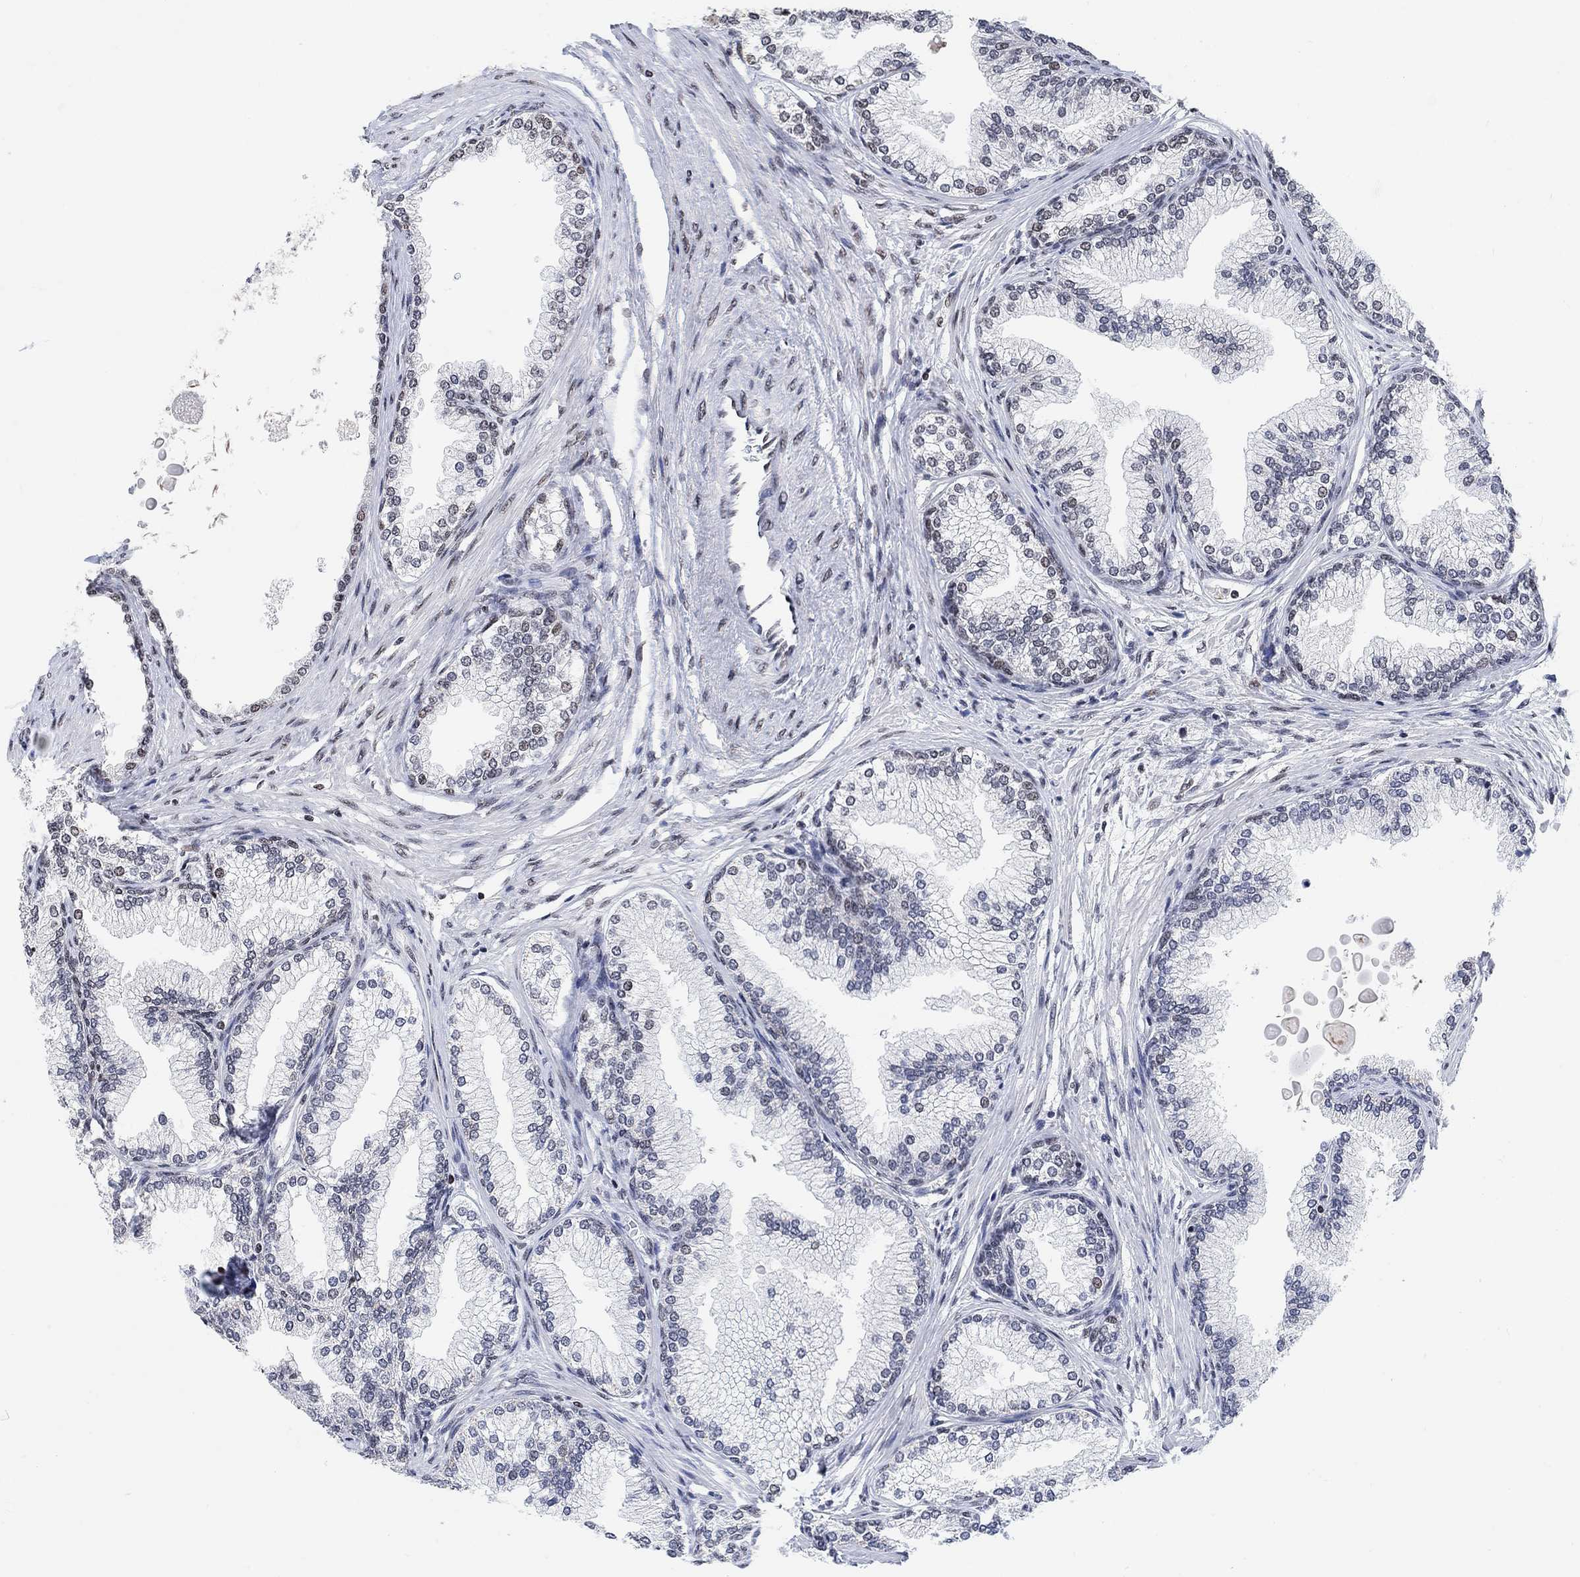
{"staining": {"intensity": "strong", "quantity": "25%-75%", "location": "nuclear"}, "tissue": "prostate", "cell_type": "Glandular cells", "image_type": "normal", "snomed": [{"axis": "morphology", "description": "Normal tissue, NOS"}, {"axis": "topography", "description": "Prostate"}], "caption": "A brown stain labels strong nuclear expression of a protein in glandular cells of normal human prostate. (IHC, brightfield microscopy, high magnification).", "gene": "USP39", "patient": {"sex": "male", "age": 72}}